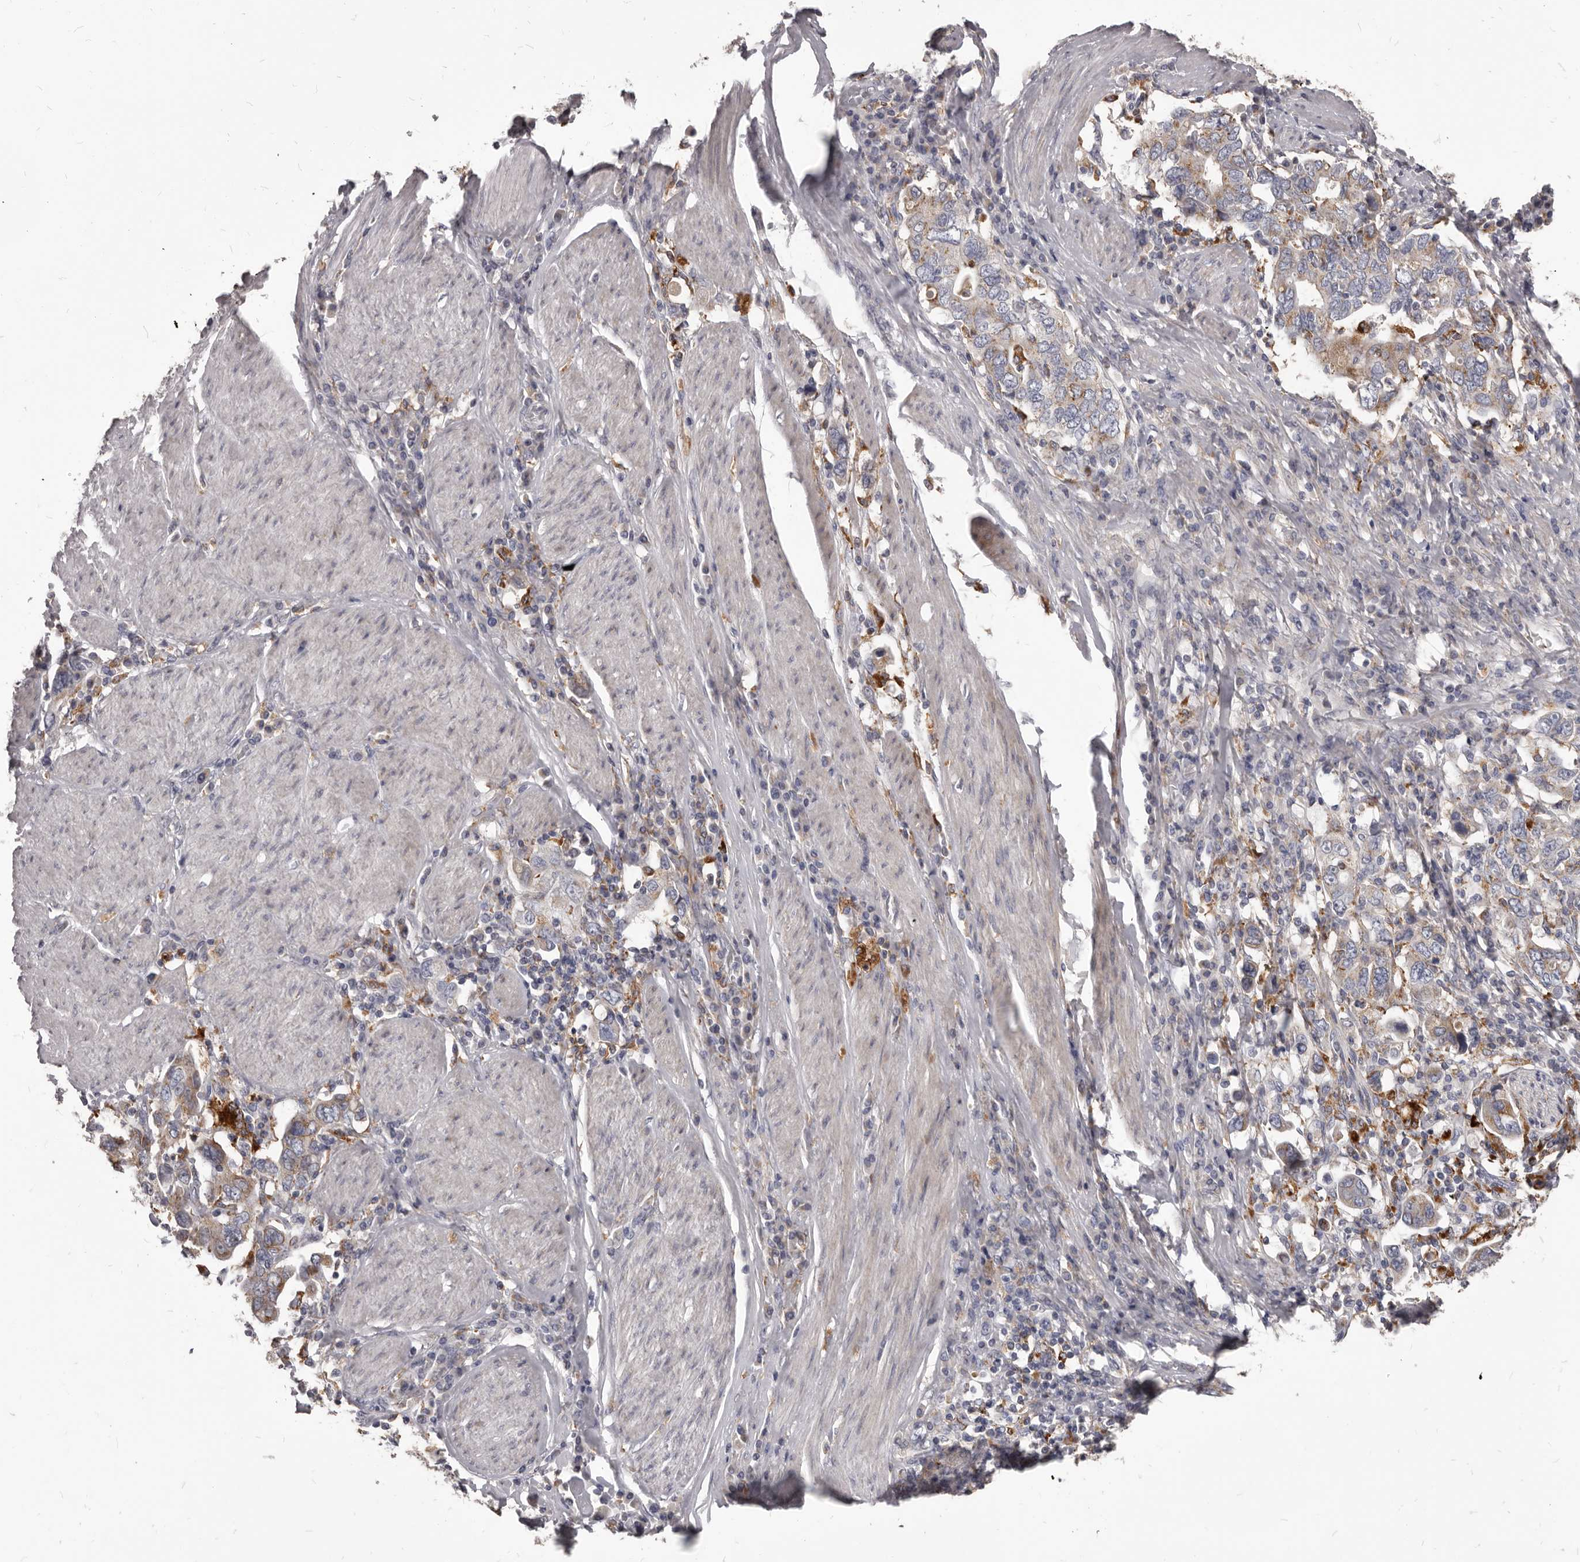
{"staining": {"intensity": "weak", "quantity": "25%-75%", "location": "cytoplasmic/membranous"}, "tissue": "stomach cancer", "cell_type": "Tumor cells", "image_type": "cancer", "snomed": [{"axis": "morphology", "description": "Adenocarcinoma, NOS"}, {"axis": "topography", "description": "Stomach, upper"}], "caption": "Approximately 25%-75% of tumor cells in stomach adenocarcinoma display weak cytoplasmic/membranous protein positivity as visualized by brown immunohistochemical staining.", "gene": "PI4K2A", "patient": {"sex": "male", "age": 62}}